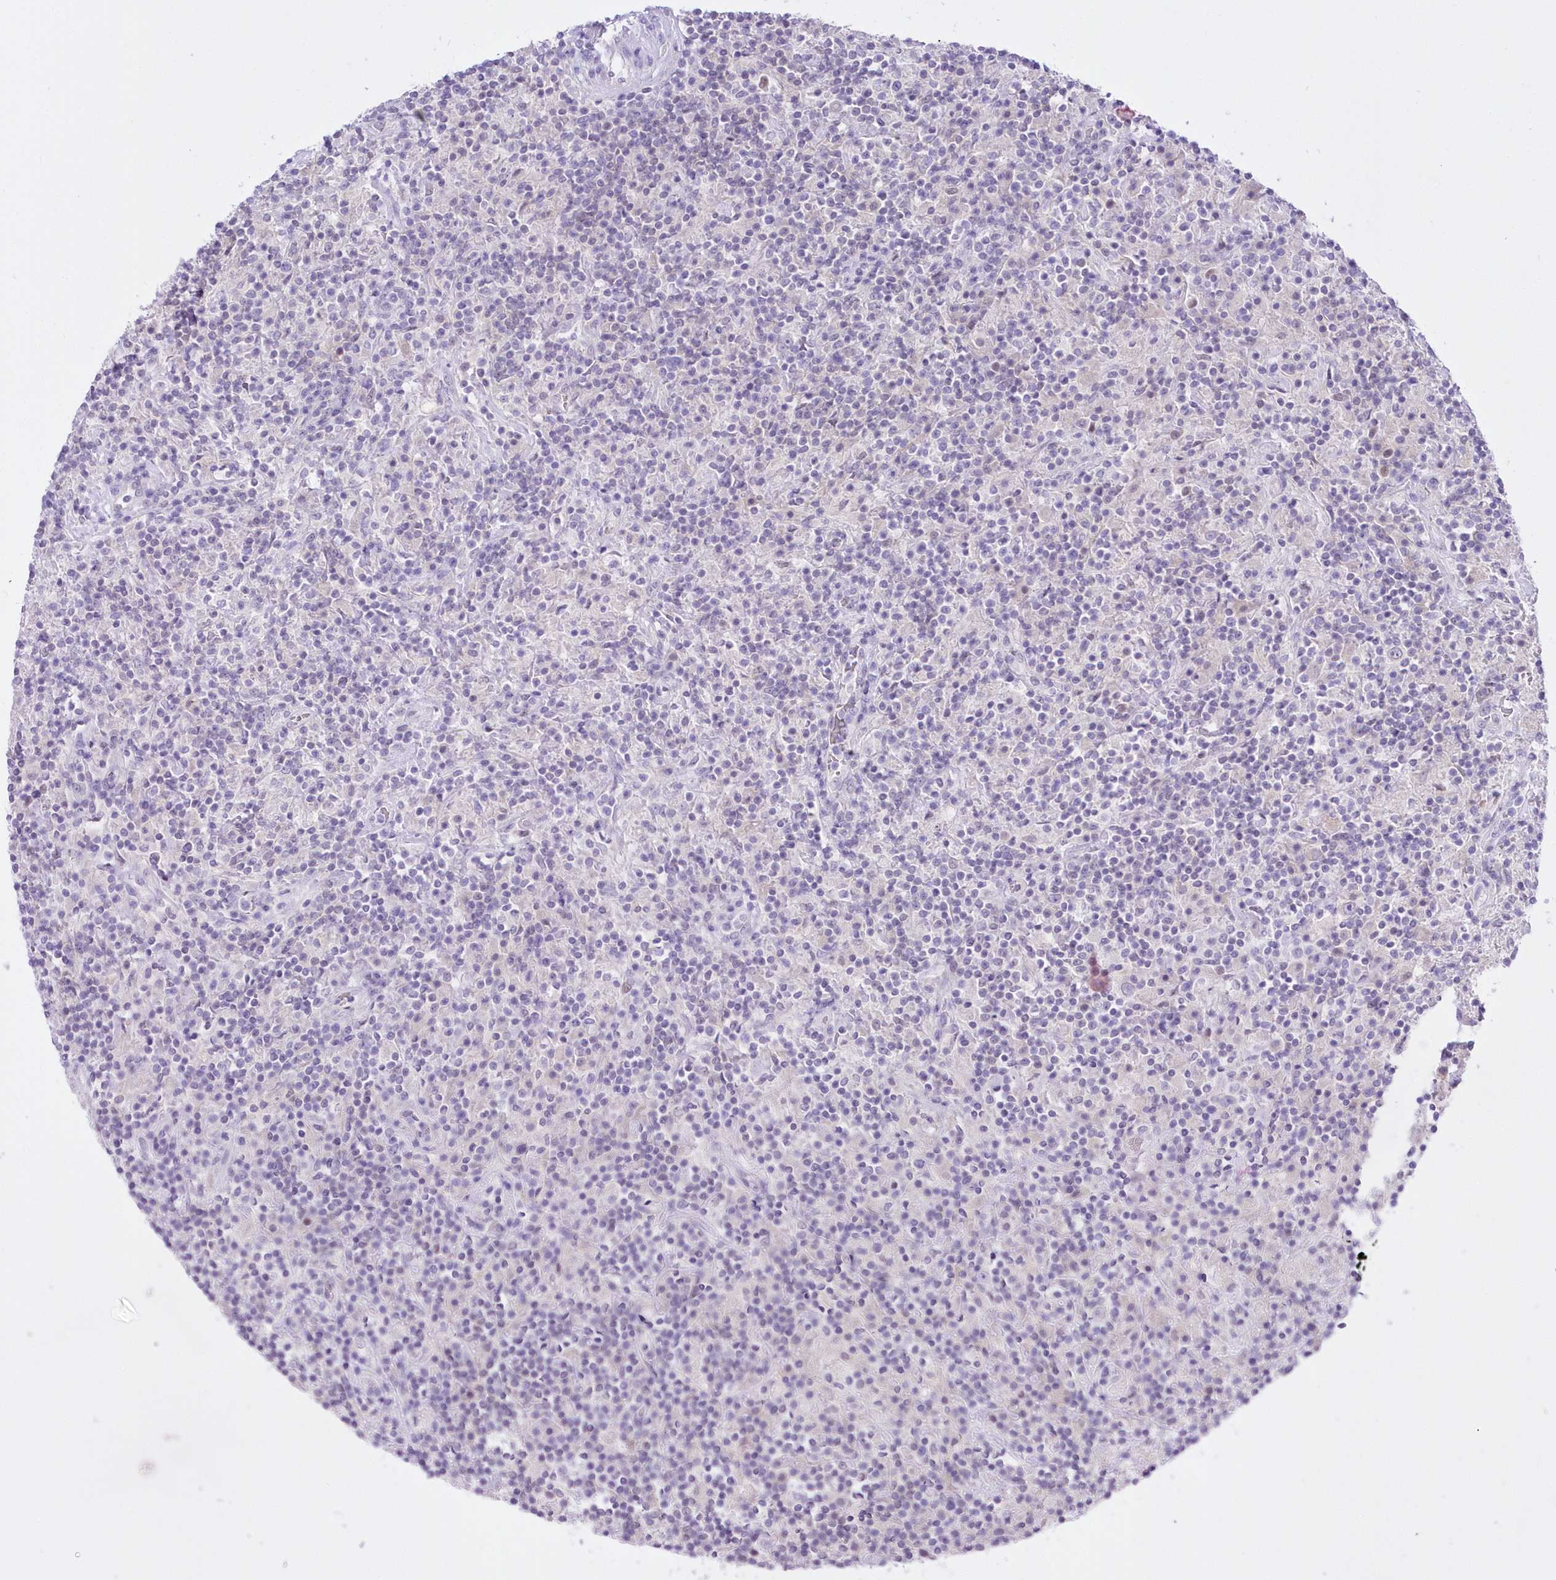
{"staining": {"intensity": "negative", "quantity": "none", "location": "none"}, "tissue": "lymphoma", "cell_type": "Tumor cells", "image_type": "cancer", "snomed": [{"axis": "morphology", "description": "Hodgkin's disease, NOS"}, {"axis": "topography", "description": "Lymph node"}], "caption": "High power microscopy image of an immunohistochemistry histopathology image of lymphoma, revealing no significant positivity in tumor cells.", "gene": "UBA6", "patient": {"sex": "male", "age": 70}}